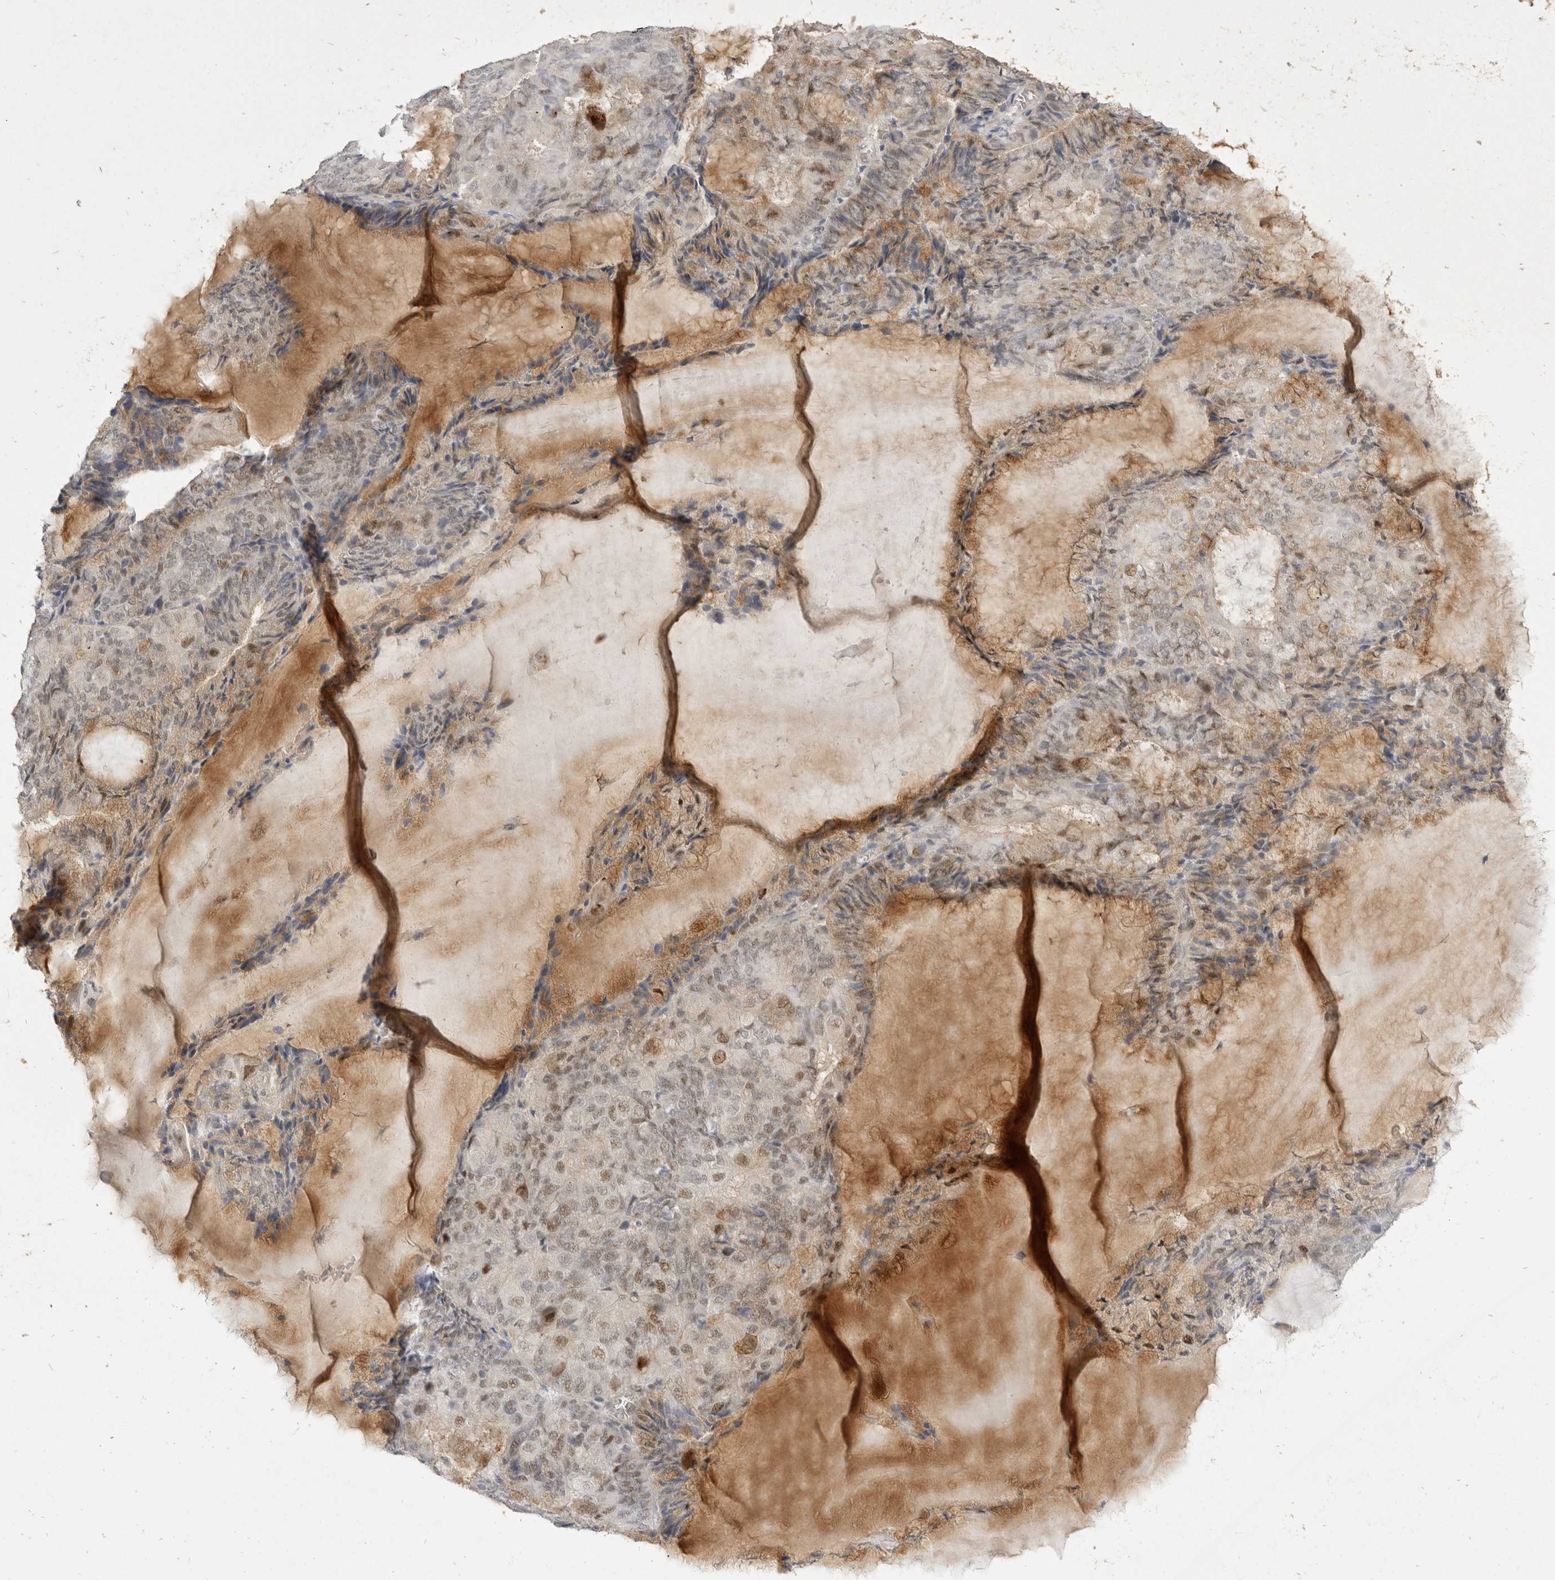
{"staining": {"intensity": "weak", "quantity": "25%-75%", "location": "cytoplasmic/membranous"}, "tissue": "endometrial cancer", "cell_type": "Tumor cells", "image_type": "cancer", "snomed": [{"axis": "morphology", "description": "Adenocarcinoma, NOS"}, {"axis": "topography", "description": "Endometrium"}], "caption": "A brown stain labels weak cytoplasmic/membranous staining of a protein in endometrial cancer tumor cells.", "gene": "TOM1L2", "patient": {"sex": "female", "age": 81}}